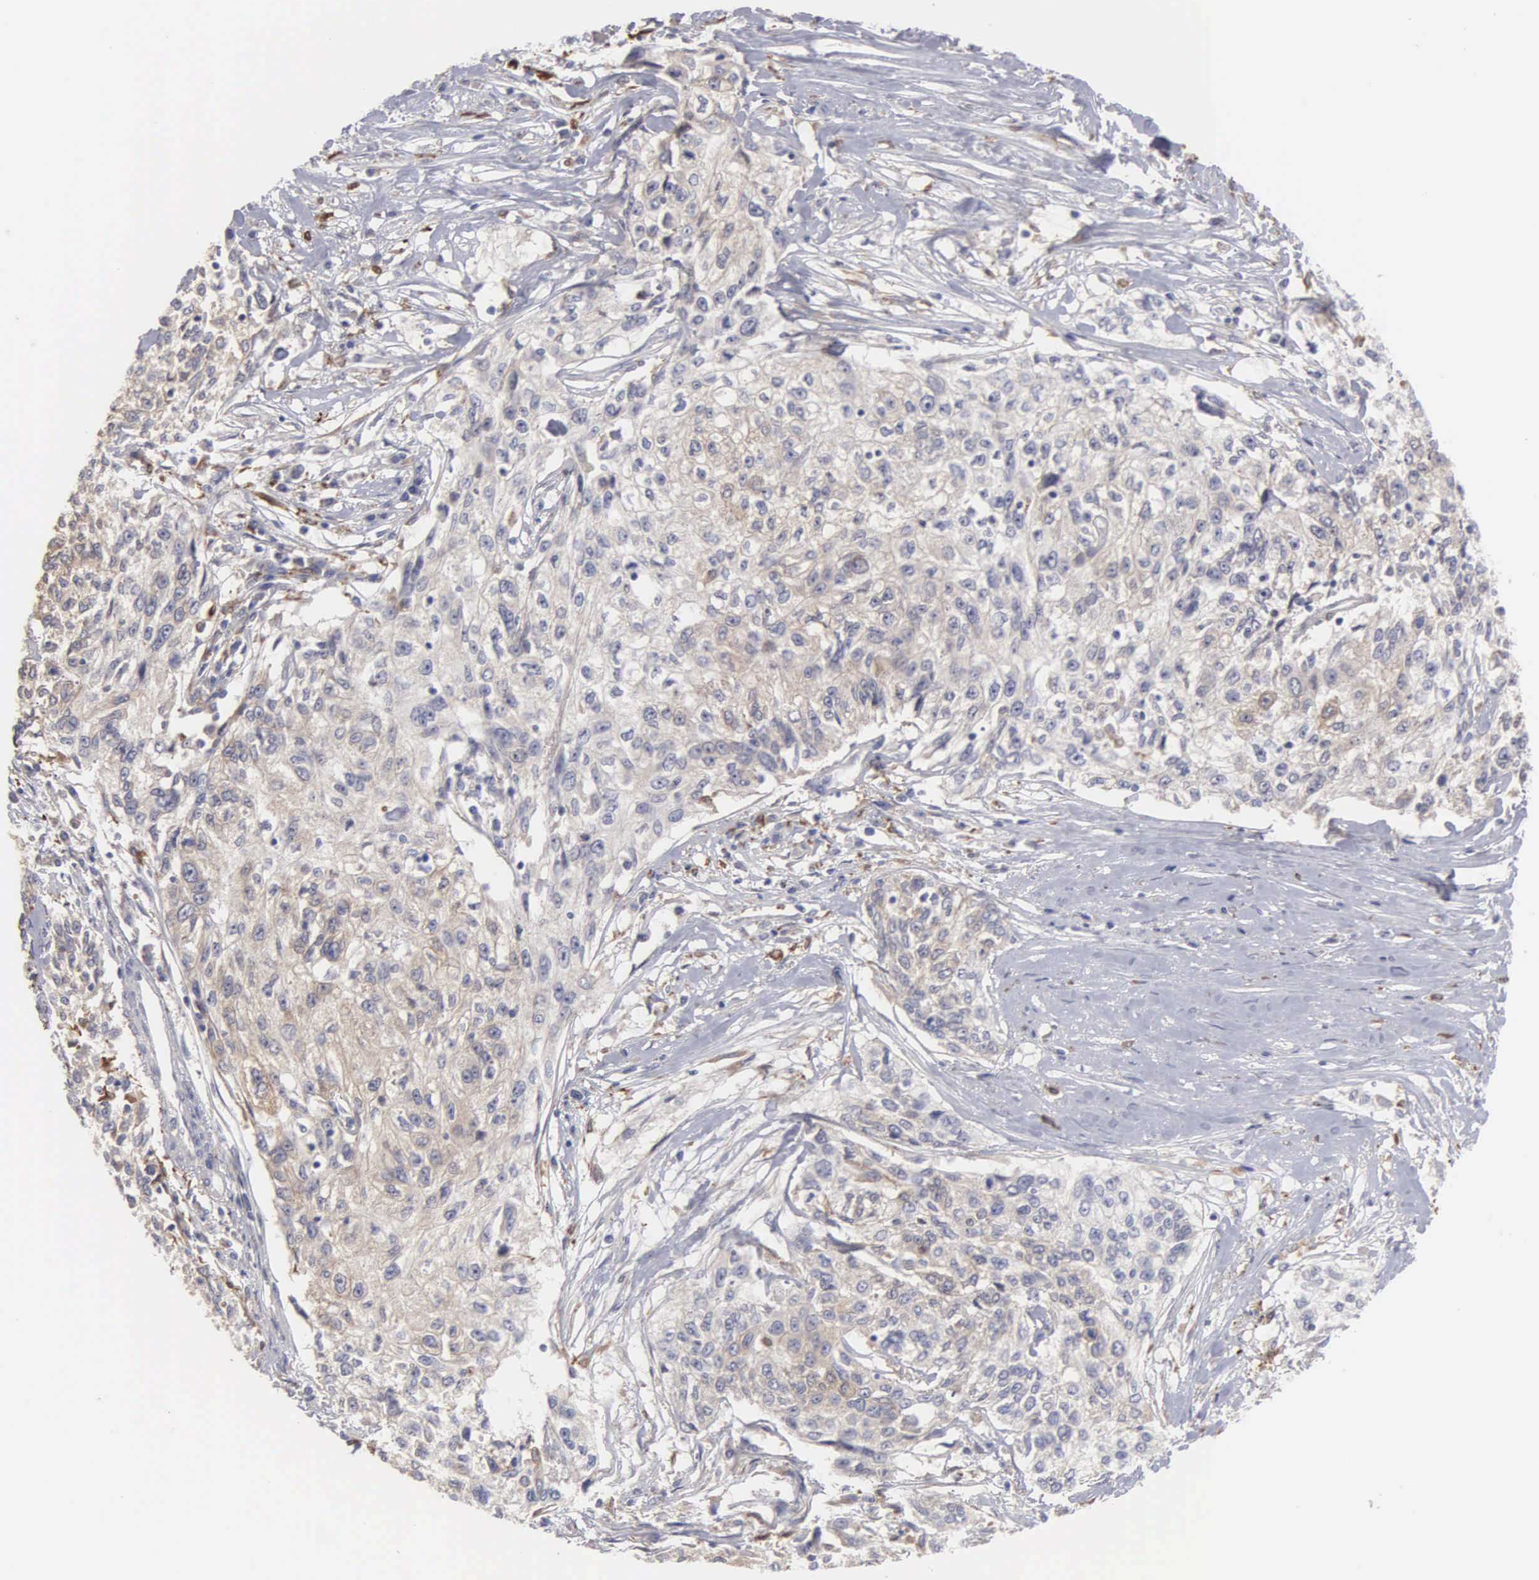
{"staining": {"intensity": "weak", "quantity": "25%-75%", "location": "cytoplasmic/membranous"}, "tissue": "cervical cancer", "cell_type": "Tumor cells", "image_type": "cancer", "snomed": [{"axis": "morphology", "description": "Squamous cell carcinoma, NOS"}, {"axis": "topography", "description": "Cervix"}], "caption": "A high-resolution micrograph shows IHC staining of squamous cell carcinoma (cervical), which displays weak cytoplasmic/membranous staining in approximately 25%-75% of tumor cells.", "gene": "LIN52", "patient": {"sex": "female", "age": 57}}